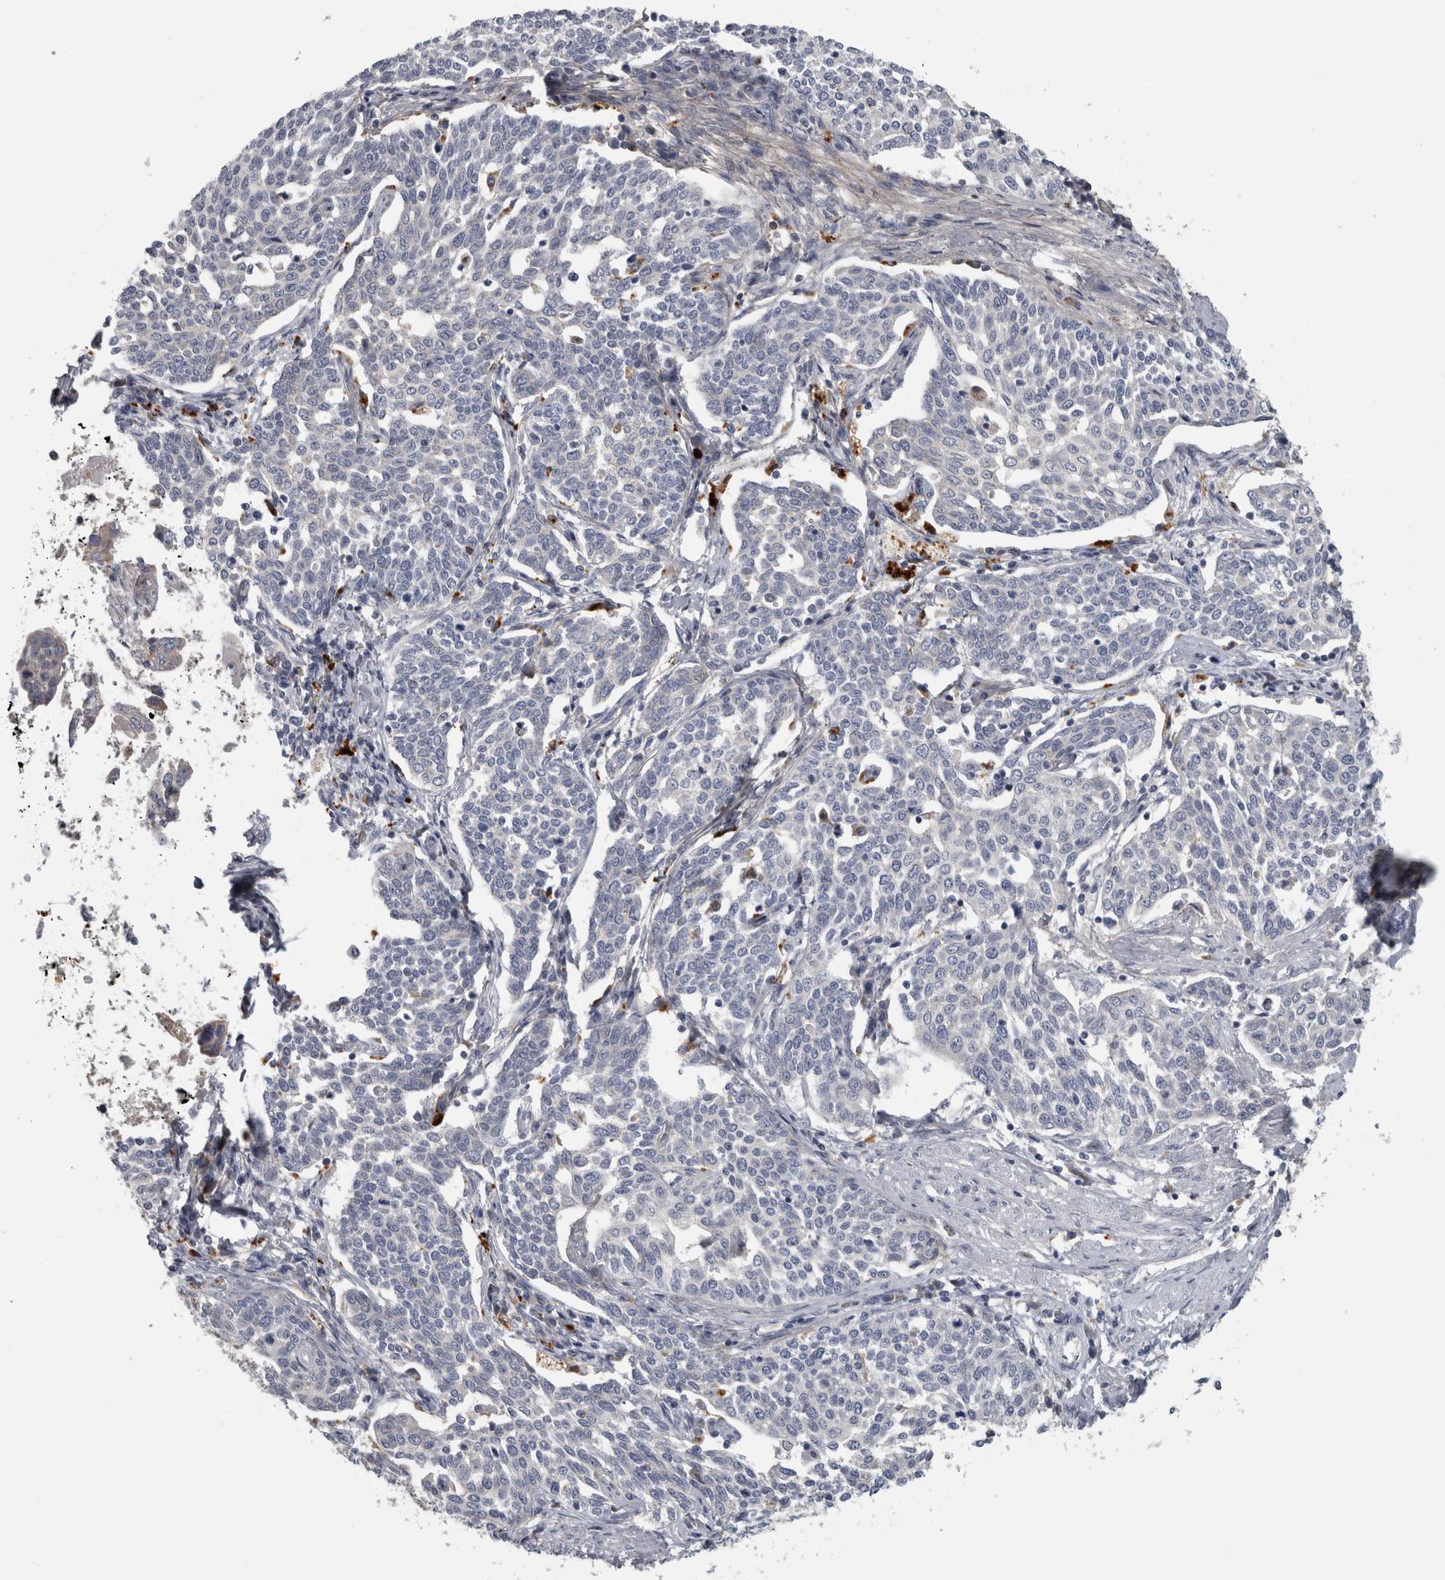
{"staining": {"intensity": "negative", "quantity": "none", "location": "none"}, "tissue": "cervical cancer", "cell_type": "Tumor cells", "image_type": "cancer", "snomed": [{"axis": "morphology", "description": "Squamous cell carcinoma, NOS"}, {"axis": "topography", "description": "Cervix"}], "caption": "Tumor cells show no significant protein expression in cervical cancer. (DAB (3,3'-diaminobenzidine) IHC, high magnification).", "gene": "ATXN2", "patient": {"sex": "female", "age": 34}}